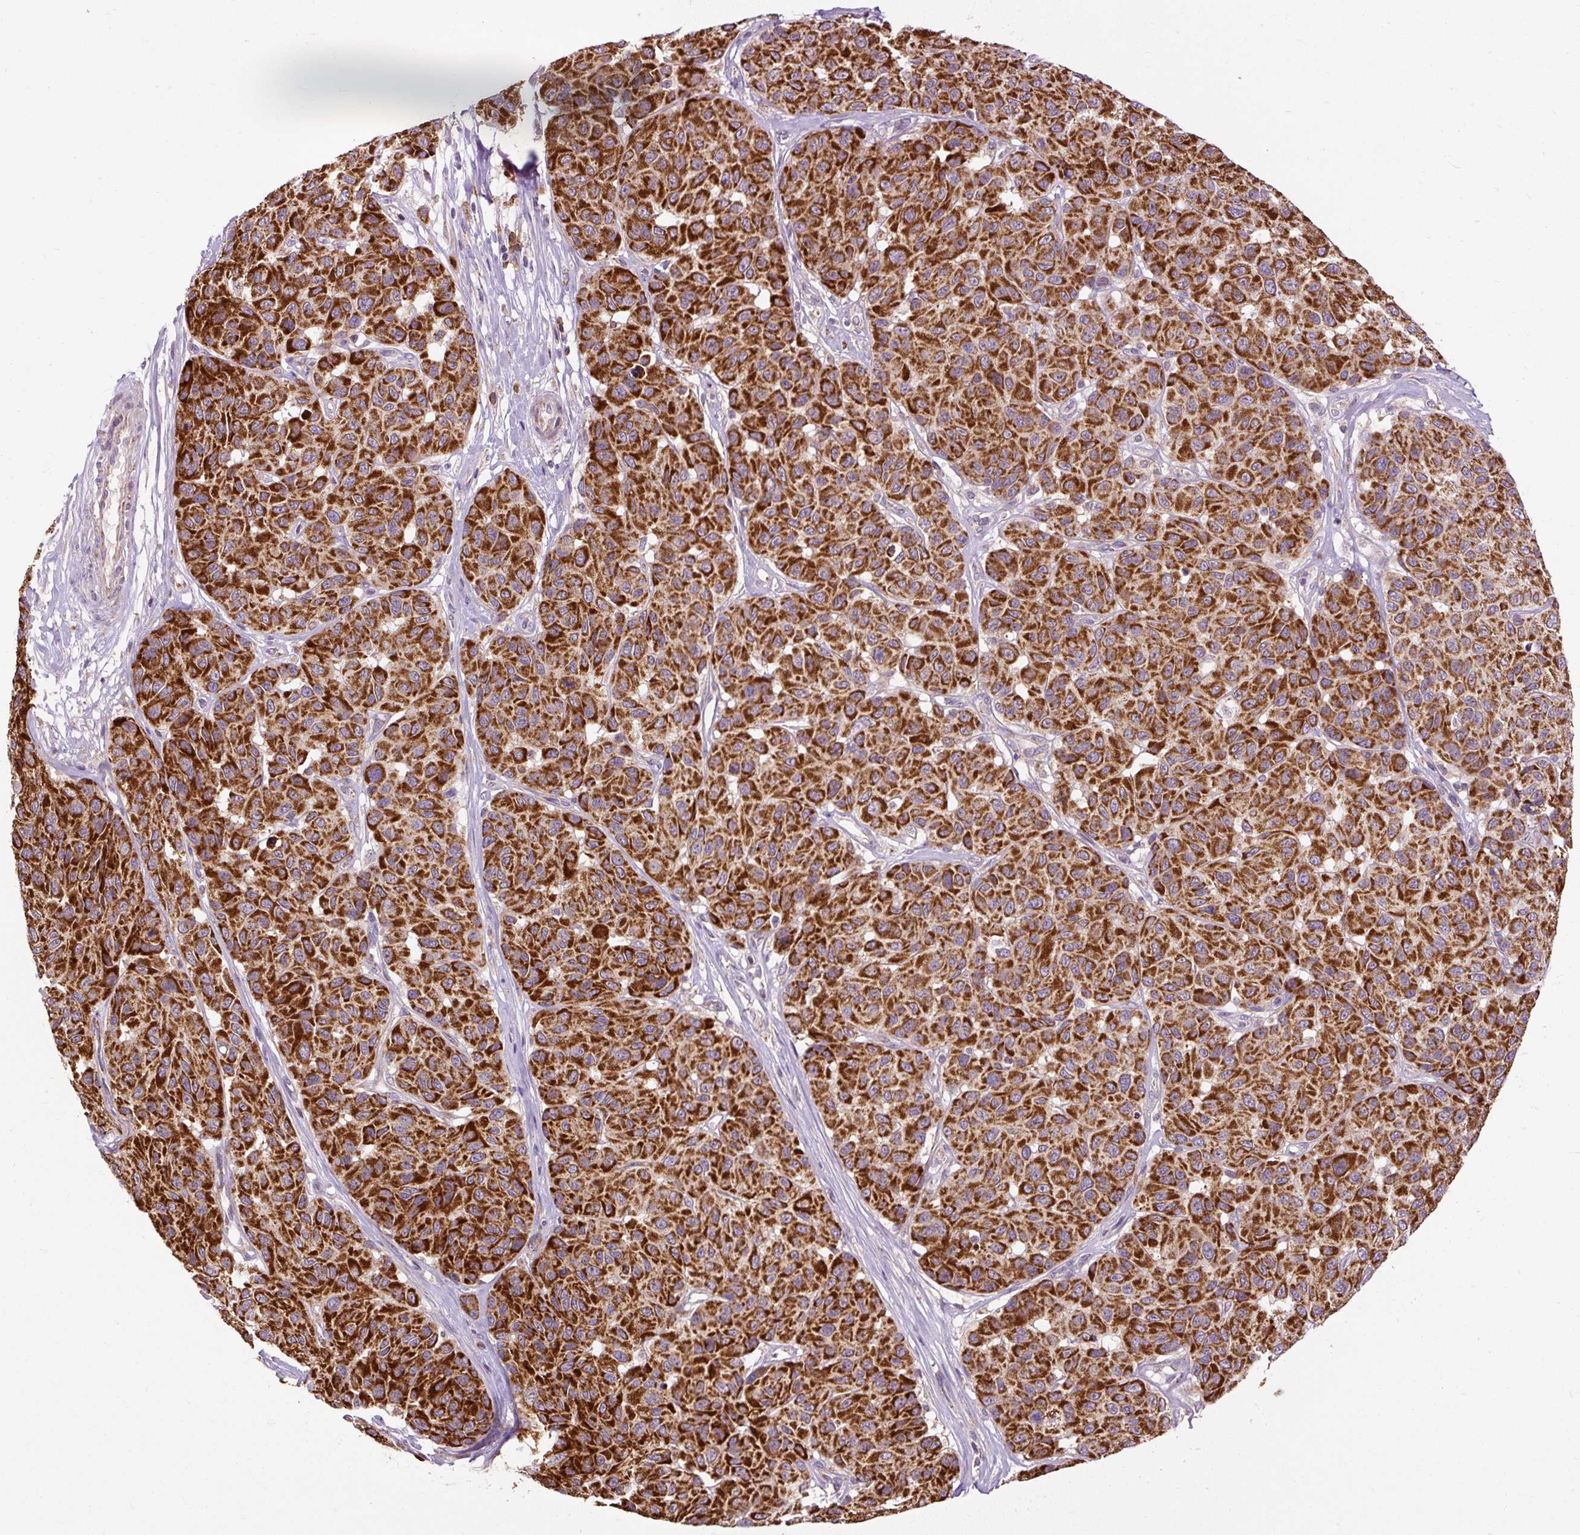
{"staining": {"intensity": "strong", "quantity": ">75%", "location": "cytoplasmic/membranous"}, "tissue": "melanoma", "cell_type": "Tumor cells", "image_type": "cancer", "snomed": [{"axis": "morphology", "description": "Malignant melanoma, NOS"}, {"axis": "topography", "description": "Skin"}], "caption": "The image exhibits immunohistochemical staining of malignant melanoma. There is strong cytoplasmic/membranous staining is present in approximately >75% of tumor cells.", "gene": "TM2D3", "patient": {"sex": "female", "age": 66}}